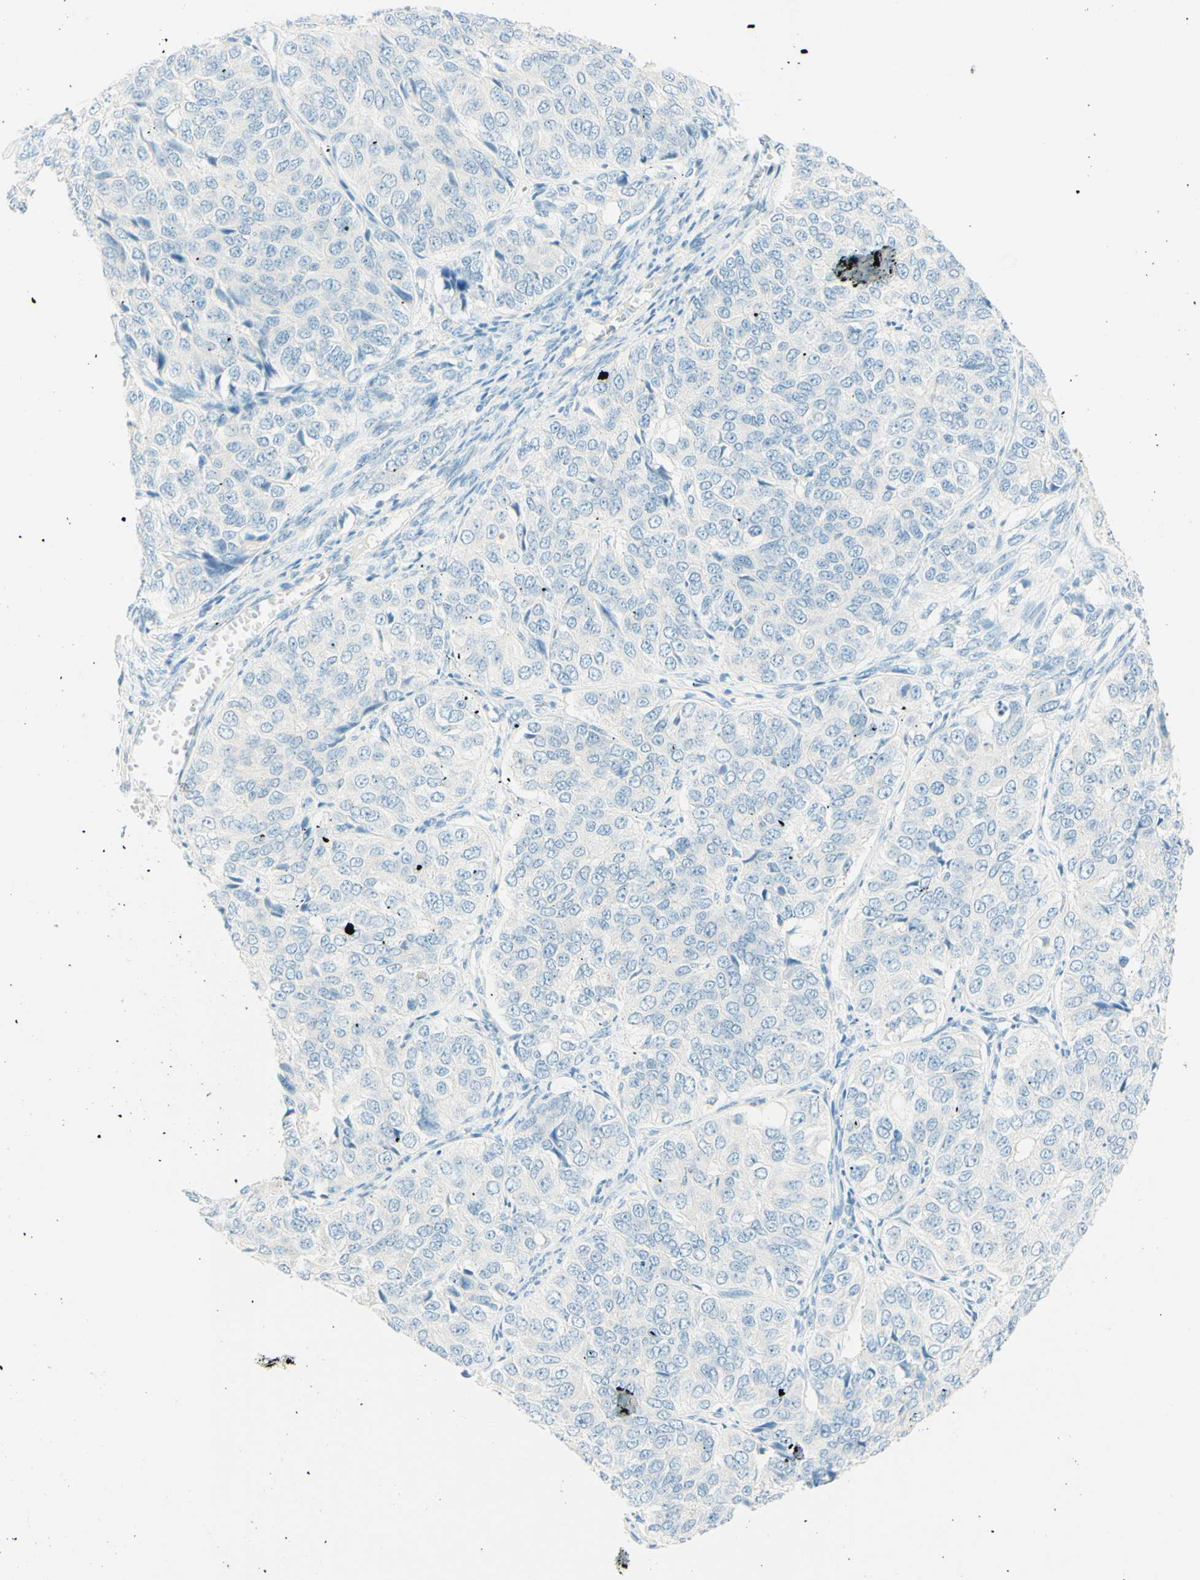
{"staining": {"intensity": "negative", "quantity": "none", "location": "none"}, "tissue": "ovarian cancer", "cell_type": "Tumor cells", "image_type": "cancer", "snomed": [{"axis": "morphology", "description": "Carcinoma, endometroid"}, {"axis": "topography", "description": "Ovary"}], "caption": "Micrograph shows no significant protein positivity in tumor cells of ovarian cancer (endometroid carcinoma).", "gene": "FMR1NB", "patient": {"sex": "female", "age": 51}}